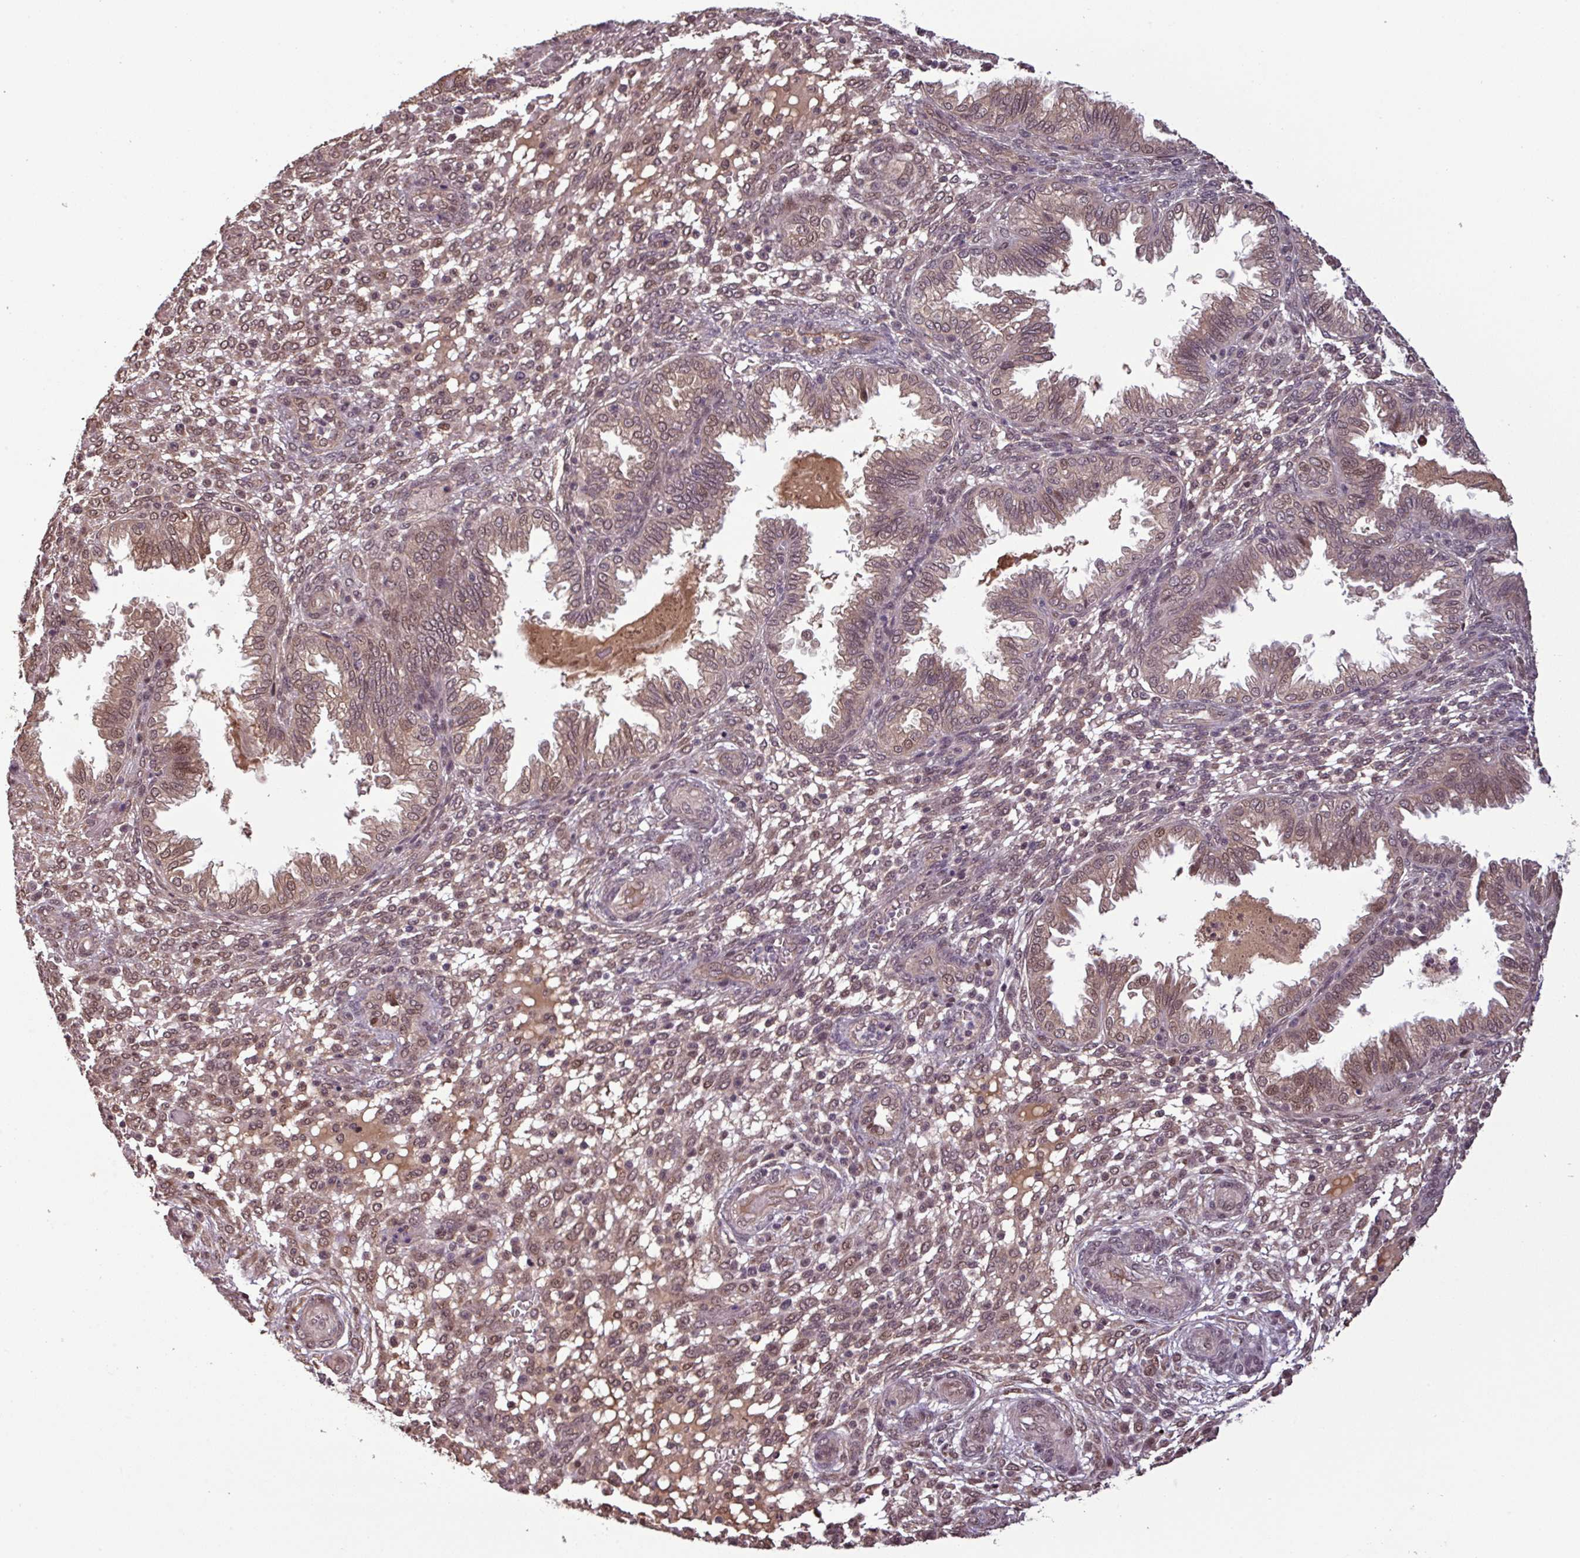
{"staining": {"intensity": "moderate", "quantity": "25%-75%", "location": "nuclear"}, "tissue": "endometrium", "cell_type": "Cells in endometrial stroma", "image_type": "normal", "snomed": [{"axis": "morphology", "description": "Normal tissue, NOS"}, {"axis": "topography", "description": "Endometrium"}], "caption": "Endometrium stained for a protein (brown) displays moderate nuclear positive positivity in approximately 25%-75% of cells in endometrial stroma.", "gene": "NOB1", "patient": {"sex": "female", "age": 33}}